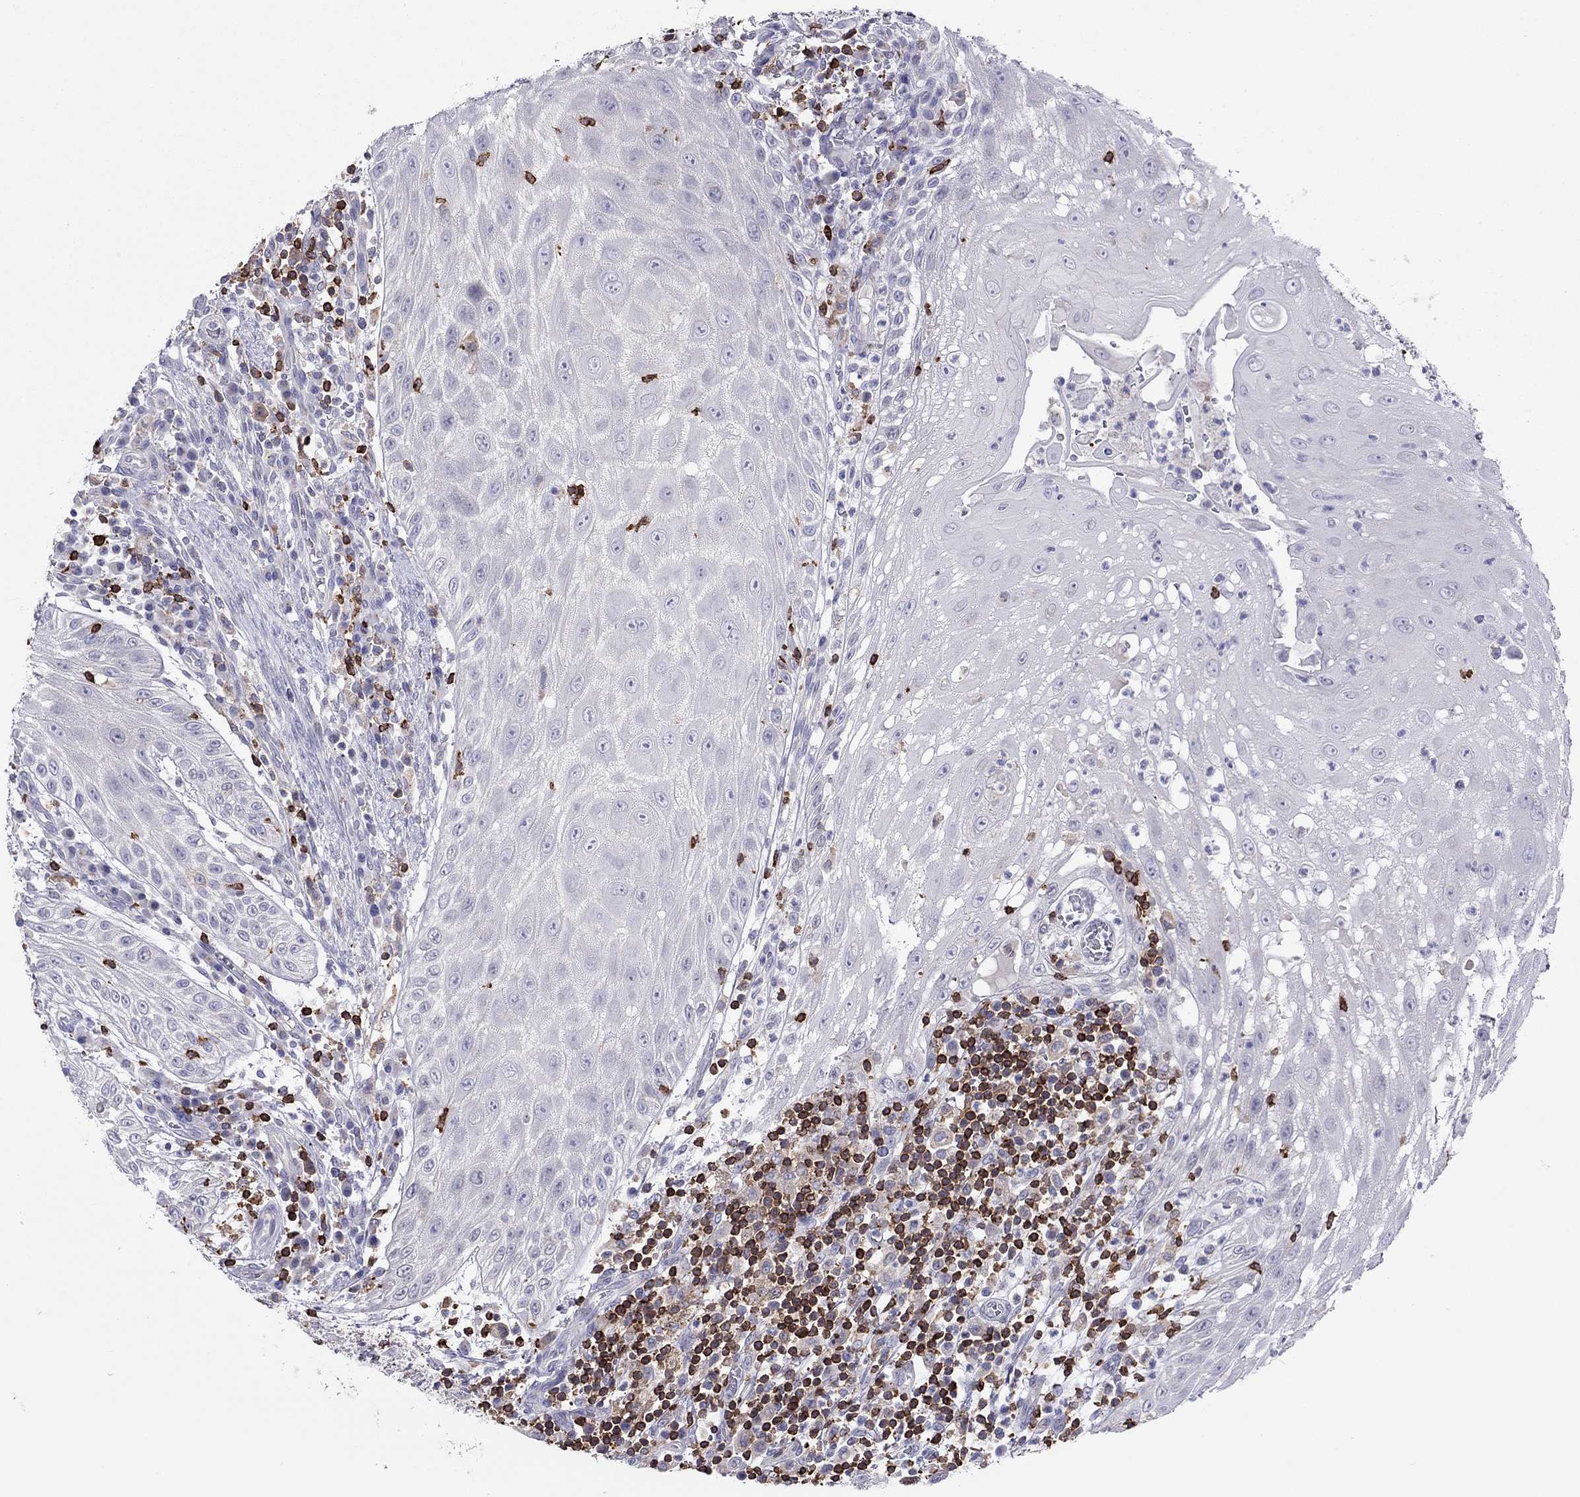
{"staining": {"intensity": "negative", "quantity": "none", "location": "none"}, "tissue": "head and neck cancer", "cell_type": "Tumor cells", "image_type": "cancer", "snomed": [{"axis": "morphology", "description": "Squamous cell carcinoma, NOS"}, {"axis": "topography", "description": "Oral tissue"}, {"axis": "topography", "description": "Head-Neck"}], "caption": "The histopathology image displays no staining of tumor cells in head and neck squamous cell carcinoma. (IHC, brightfield microscopy, high magnification).", "gene": "MND1", "patient": {"sex": "male", "age": 58}}